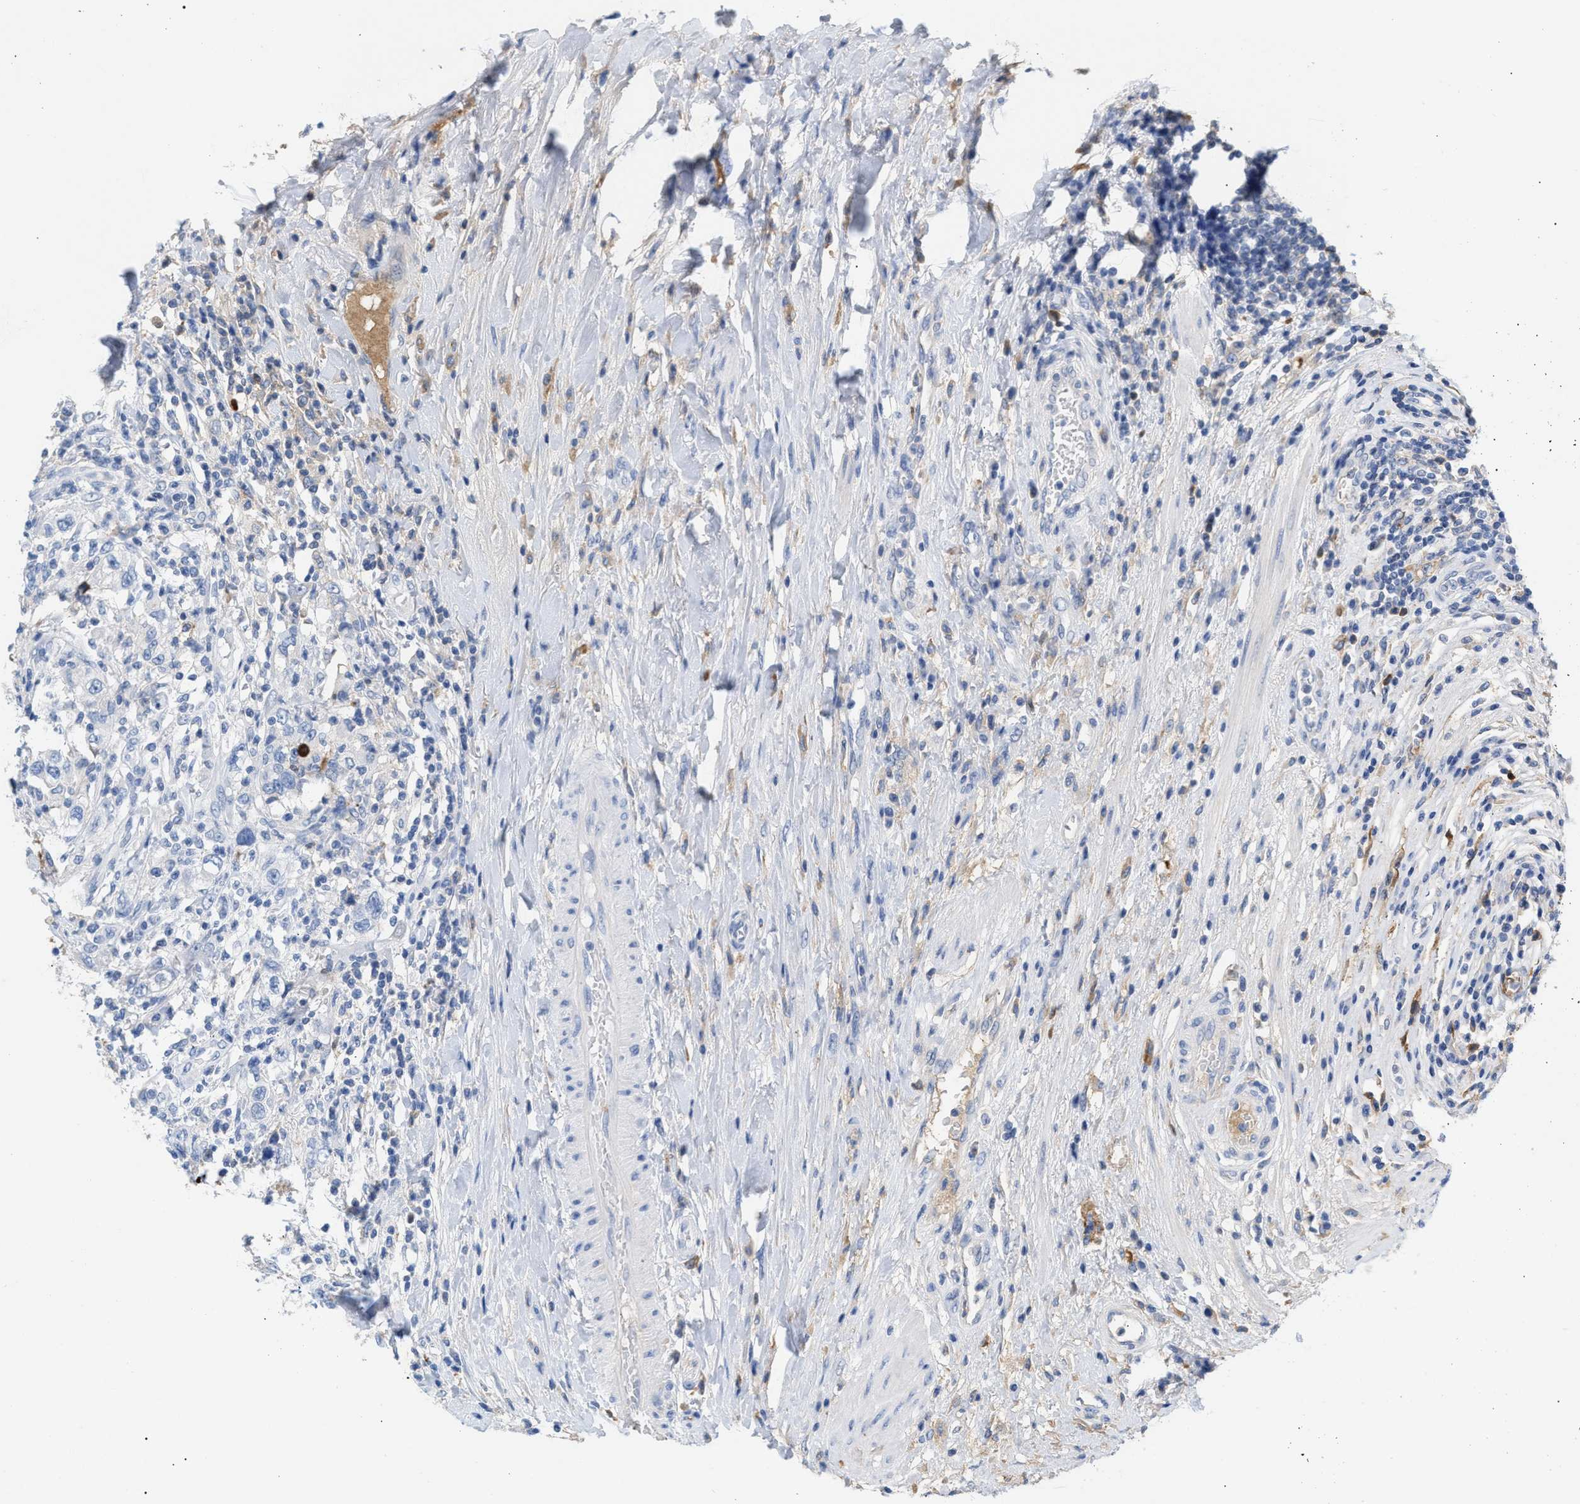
{"staining": {"intensity": "negative", "quantity": "none", "location": "none"}, "tissue": "urothelial cancer", "cell_type": "Tumor cells", "image_type": "cancer", "snomed": [{"axis": "morphology", "description": "Urothelial carcinoma, High grade"}, {"axis": "topography", "description": "Urinary bladder"}], "caption": "Tumor cells show no significant expression in urothelial cancer. (Immunohistochemistry (ihc), brightfield microscopy, high magnification).", "gene": "APOH", "patient": {"sex": "female", "age": 80}}